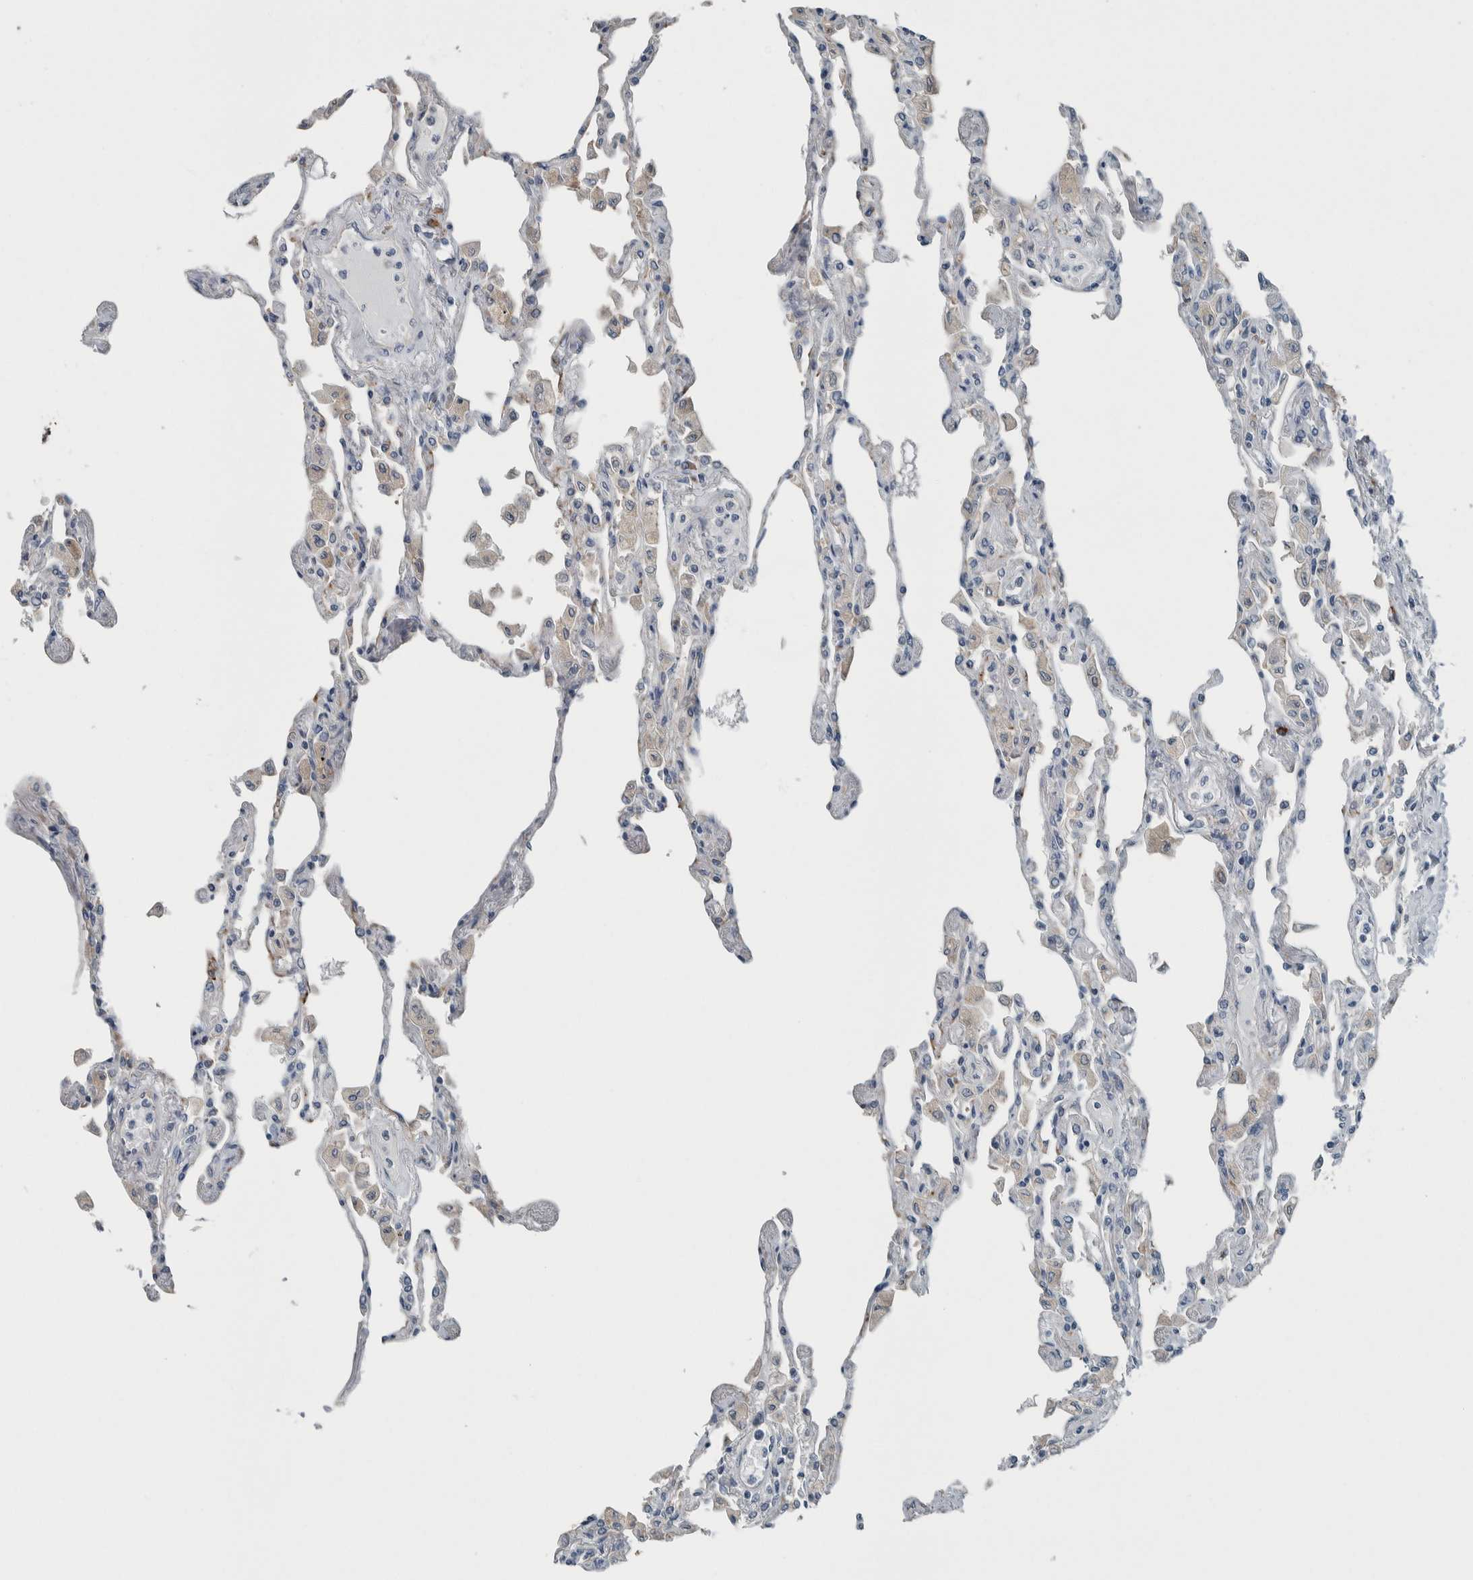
{"staining": {"intensity": "negative", "quantity": "none", "location": "none"}, "tissue": "lung", "cell_type": "Alveolar cells", "image_type": "normal", "snomed": [{"axis": "morphology", "description": "Normal tissue, NOS"}, {"axis": "topography", "description": "Bronchus"}, {"axis": "topography", "description": "Lung"}], "caption": "Protein analysis of benign lung reveals no significant expression in alveolar cells.", "gene": "USP25", "patient": {"sex": "female", "age": 49}}